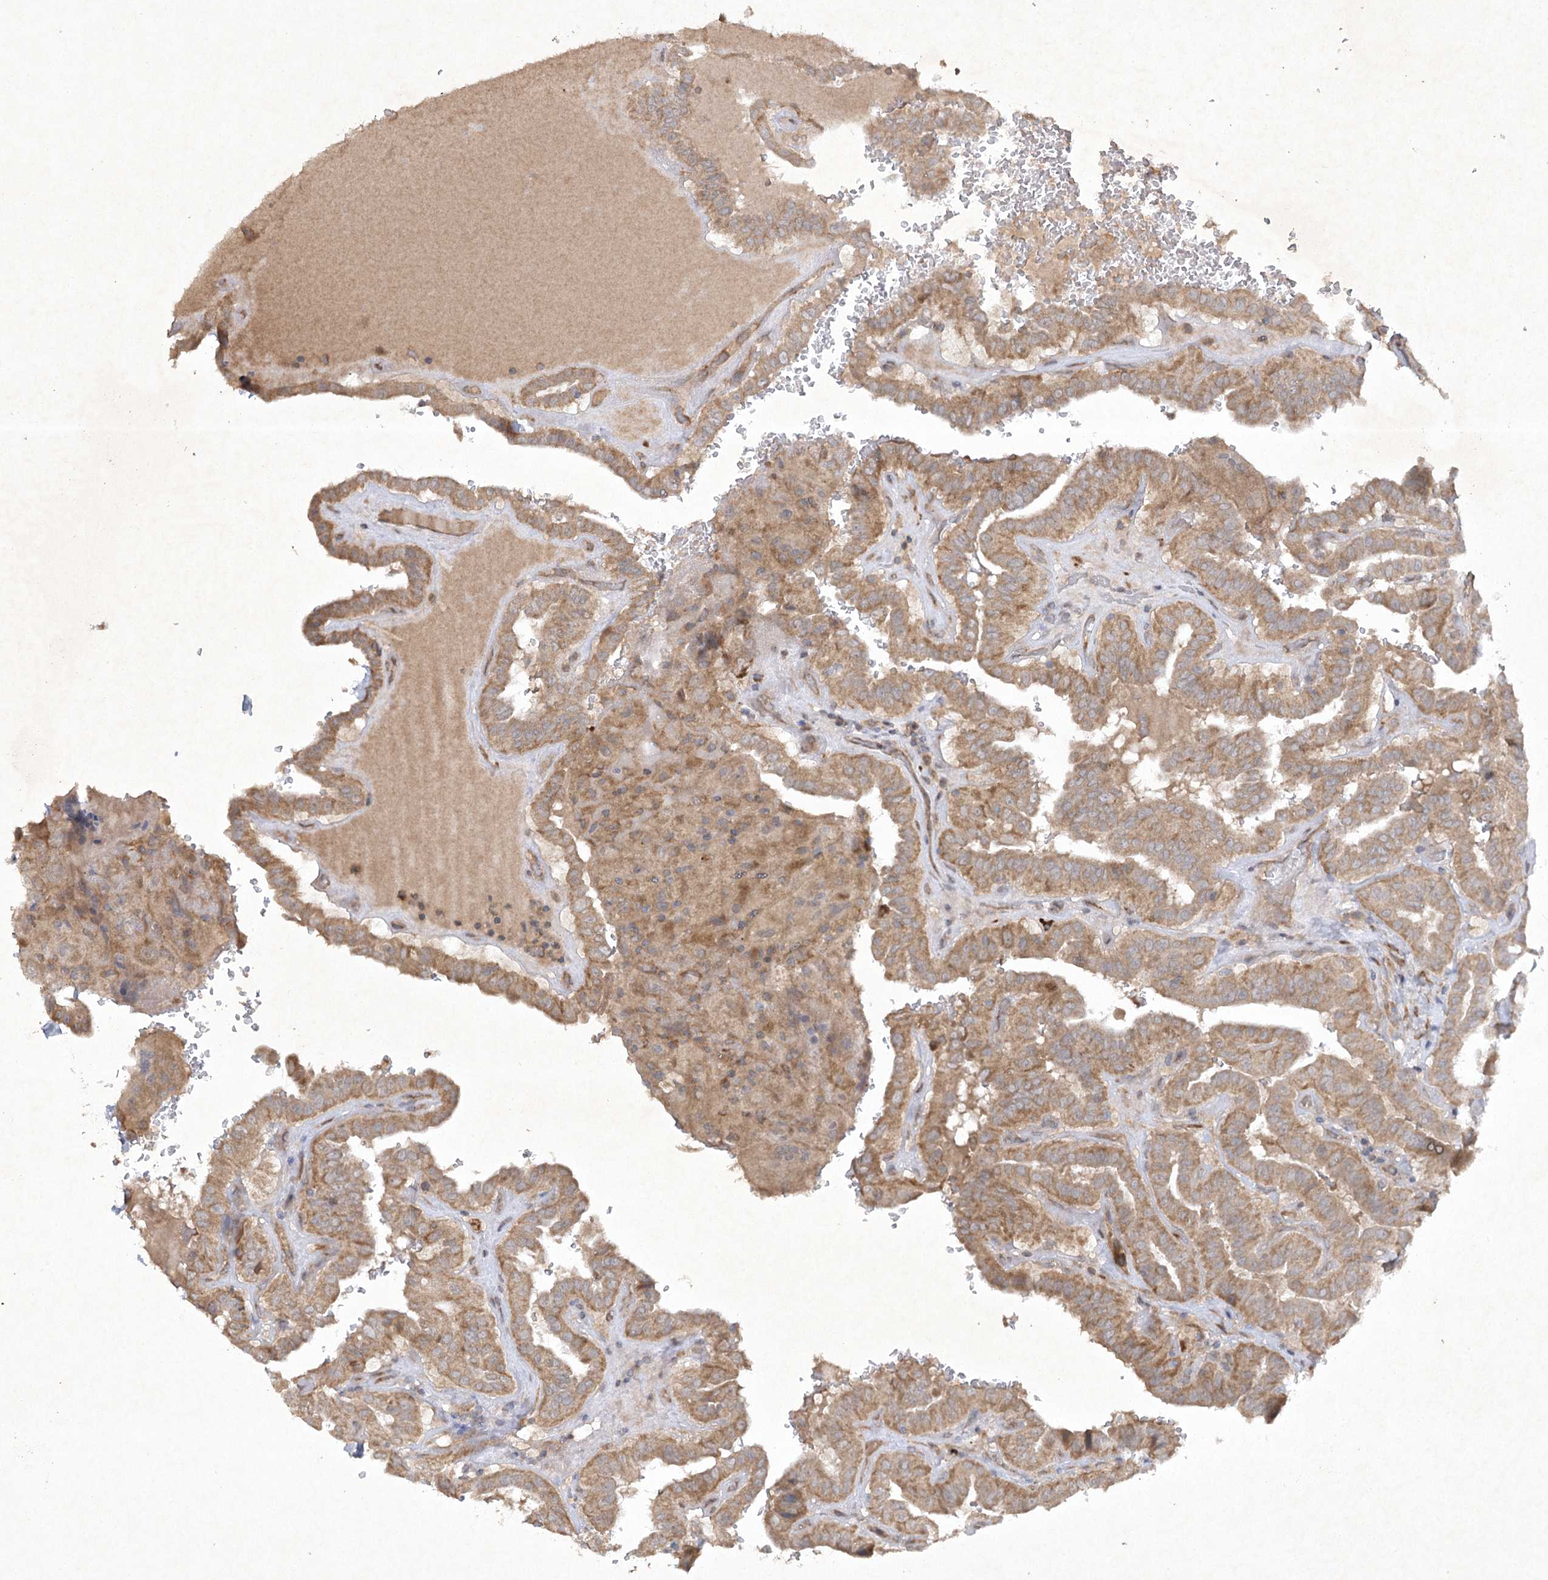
{"staining": {"intensity": "moderate", "quantity": ">75%", "location": "cytoplasmic/membranous"}, "tissue": "thyroid cancer", "cell_type": "Tumor cells", "image_type": "cancer", "snomed": [{"axis": "morphology", "description": "Papillary adenocarcinoma, NOS"}, {"axis": "topography", "description": "Thyroid gland"}], "caption": "Protein staining exhibits moderate cytoplasmic/membranous staining in about >75% of tumor cells in thyroid cancer.", "gene": "TRAF3IP1", "patient": {"sex": "male", "age": 77}}